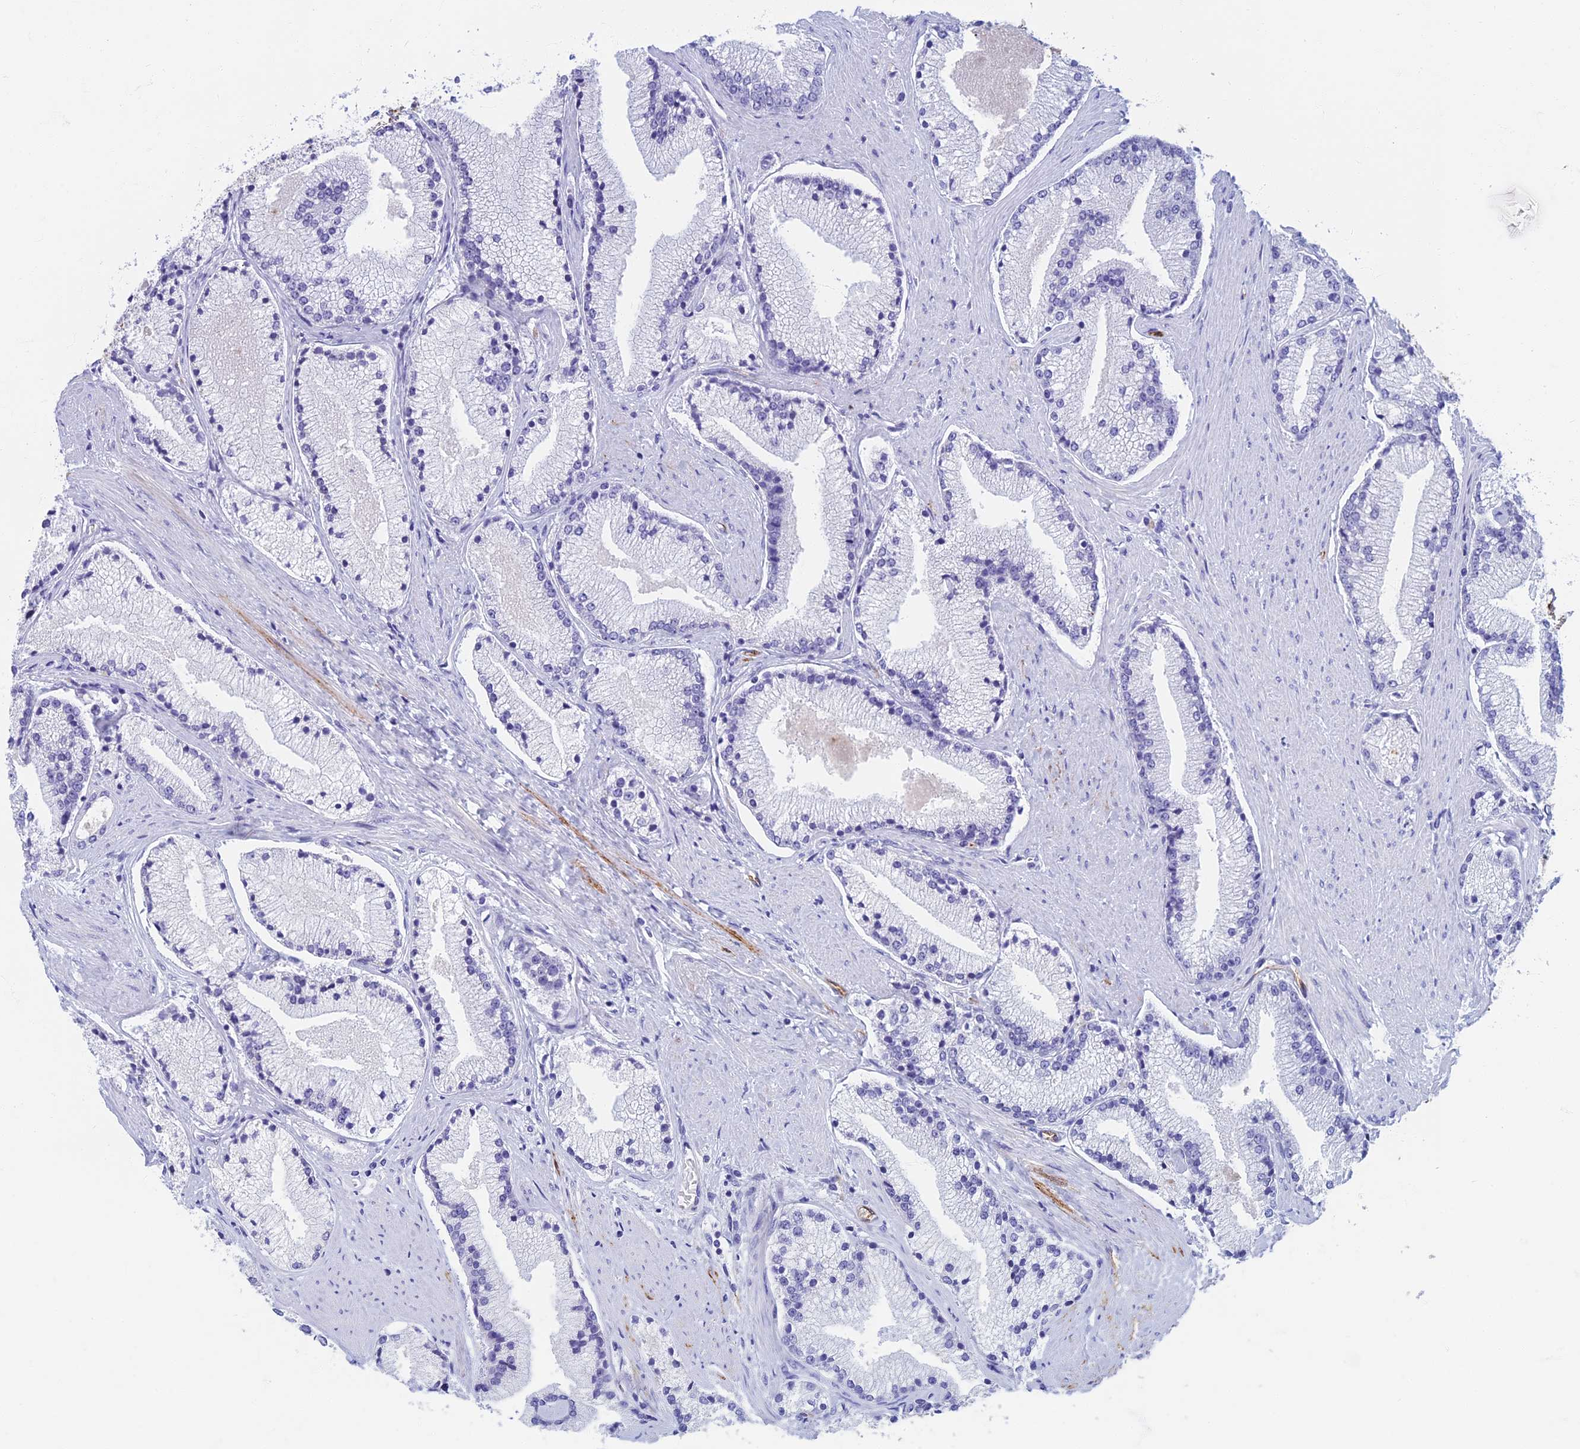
{"staining": {"intensity": "negative", "quantity": "none", "location": "none"}, "tissue": "prostate cancer", "cell_type": "Tumor cells", "image_type": "cancer", "snomed": [{"axis": "morphology", "description": "Adenocarcinoma, High grade"}, {"axis": "topography", "description": "Prostate"}], "caption": "A photomicrograph of high-grade adenocarcinoma (prostate) stained for a protein reveals no brown staining in tumor cells.", "gene": "ETFRF1", "patient": {"sex": "male", "age": 67}}